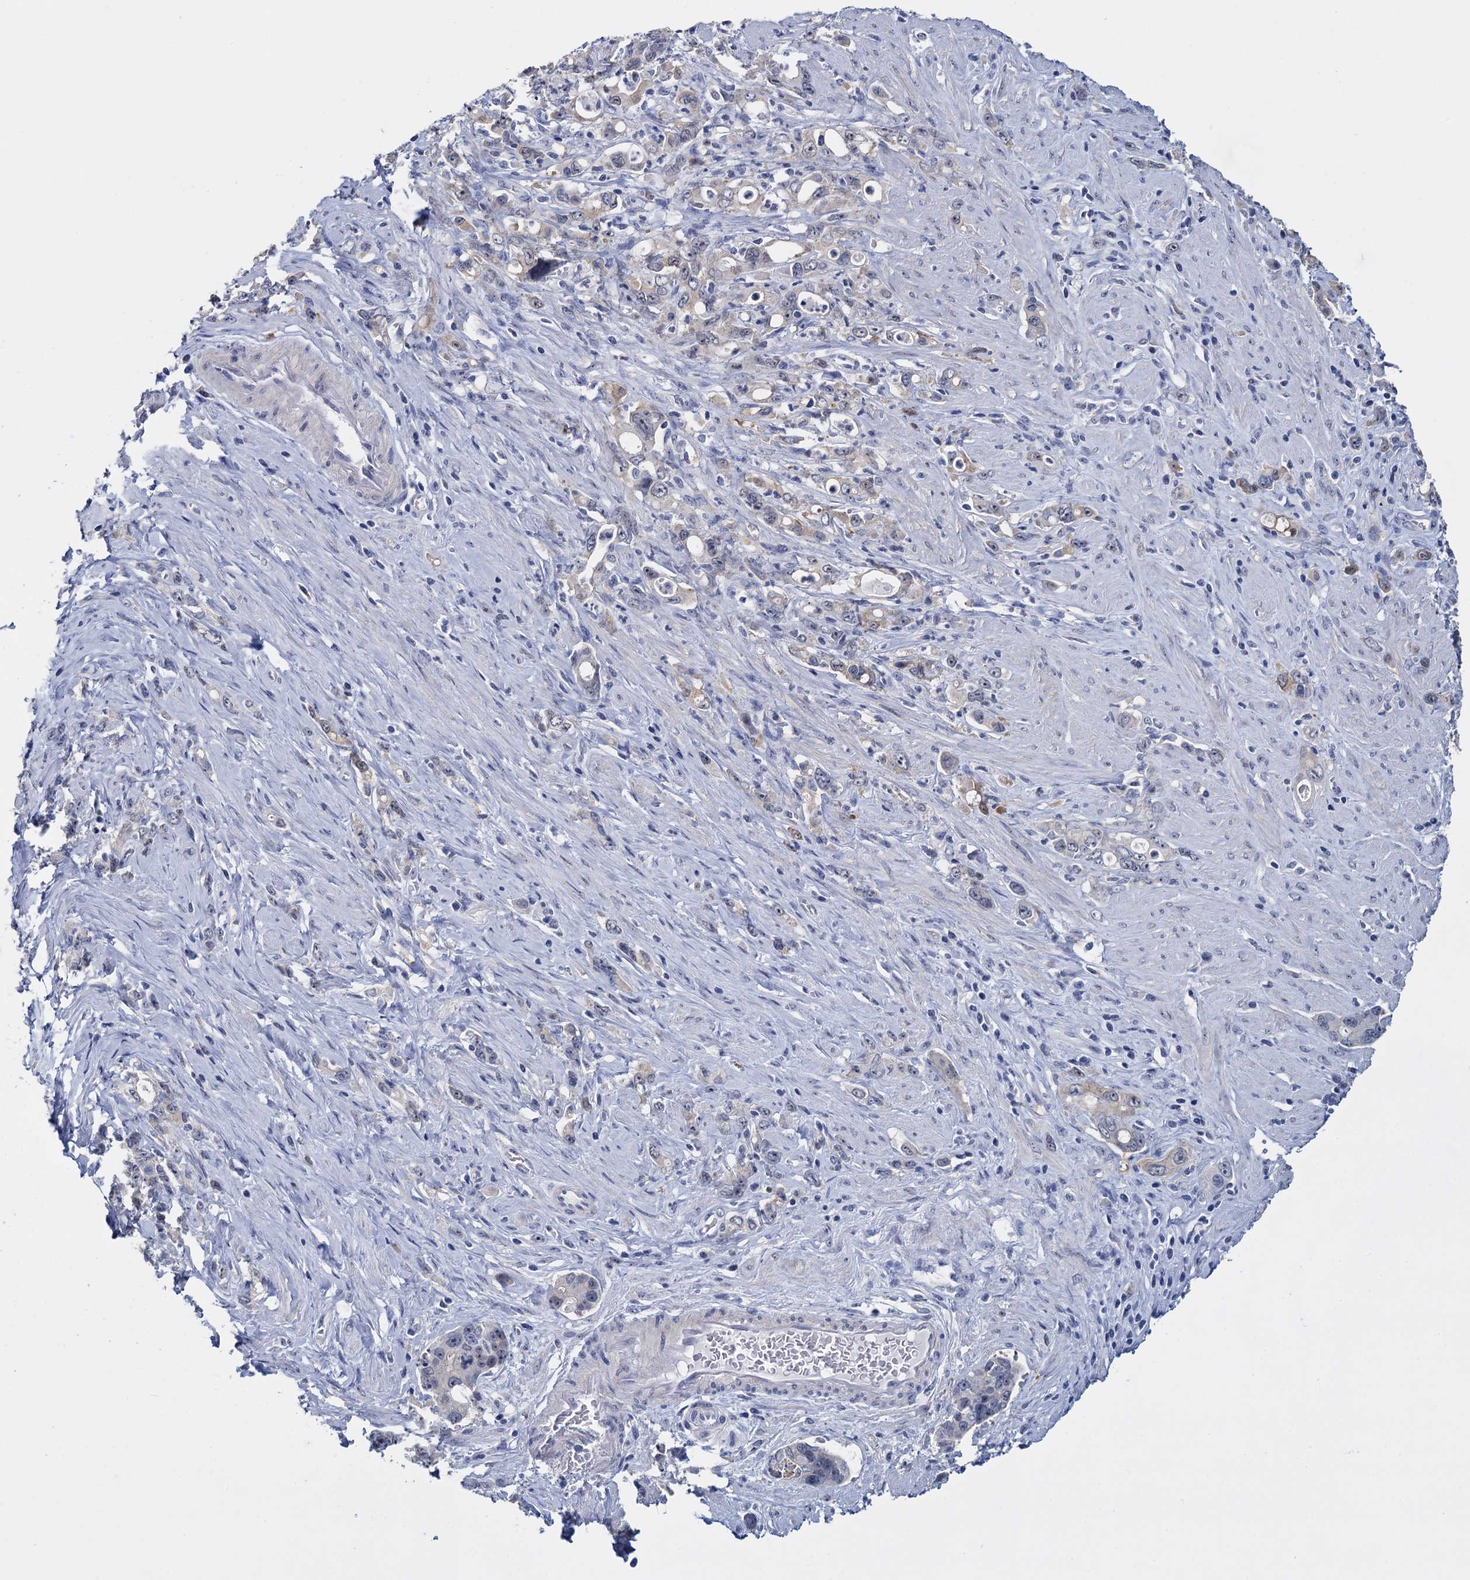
{"staining": {"intensity": "weak", "quantity": "<25%", "location": "cytoplasmic/membranous"}, "tissue": "stomach cancer", "cell_type": "Tumor cells", "image_type": "cancer", "snomed": [{"axis": "morphology", "description": "Adenocarcinoma, NOS"}, {"axis": "topography", "description": "Stomach, lower"}], "caption": "There is no significant expression in tumor cells of adenocarcinoma (stomach). (Immunohistochemistry (ihc), brightfield microscopy, high magnification).", "gene": "SFN", "patient": {"sex": "female", "age": 43}}